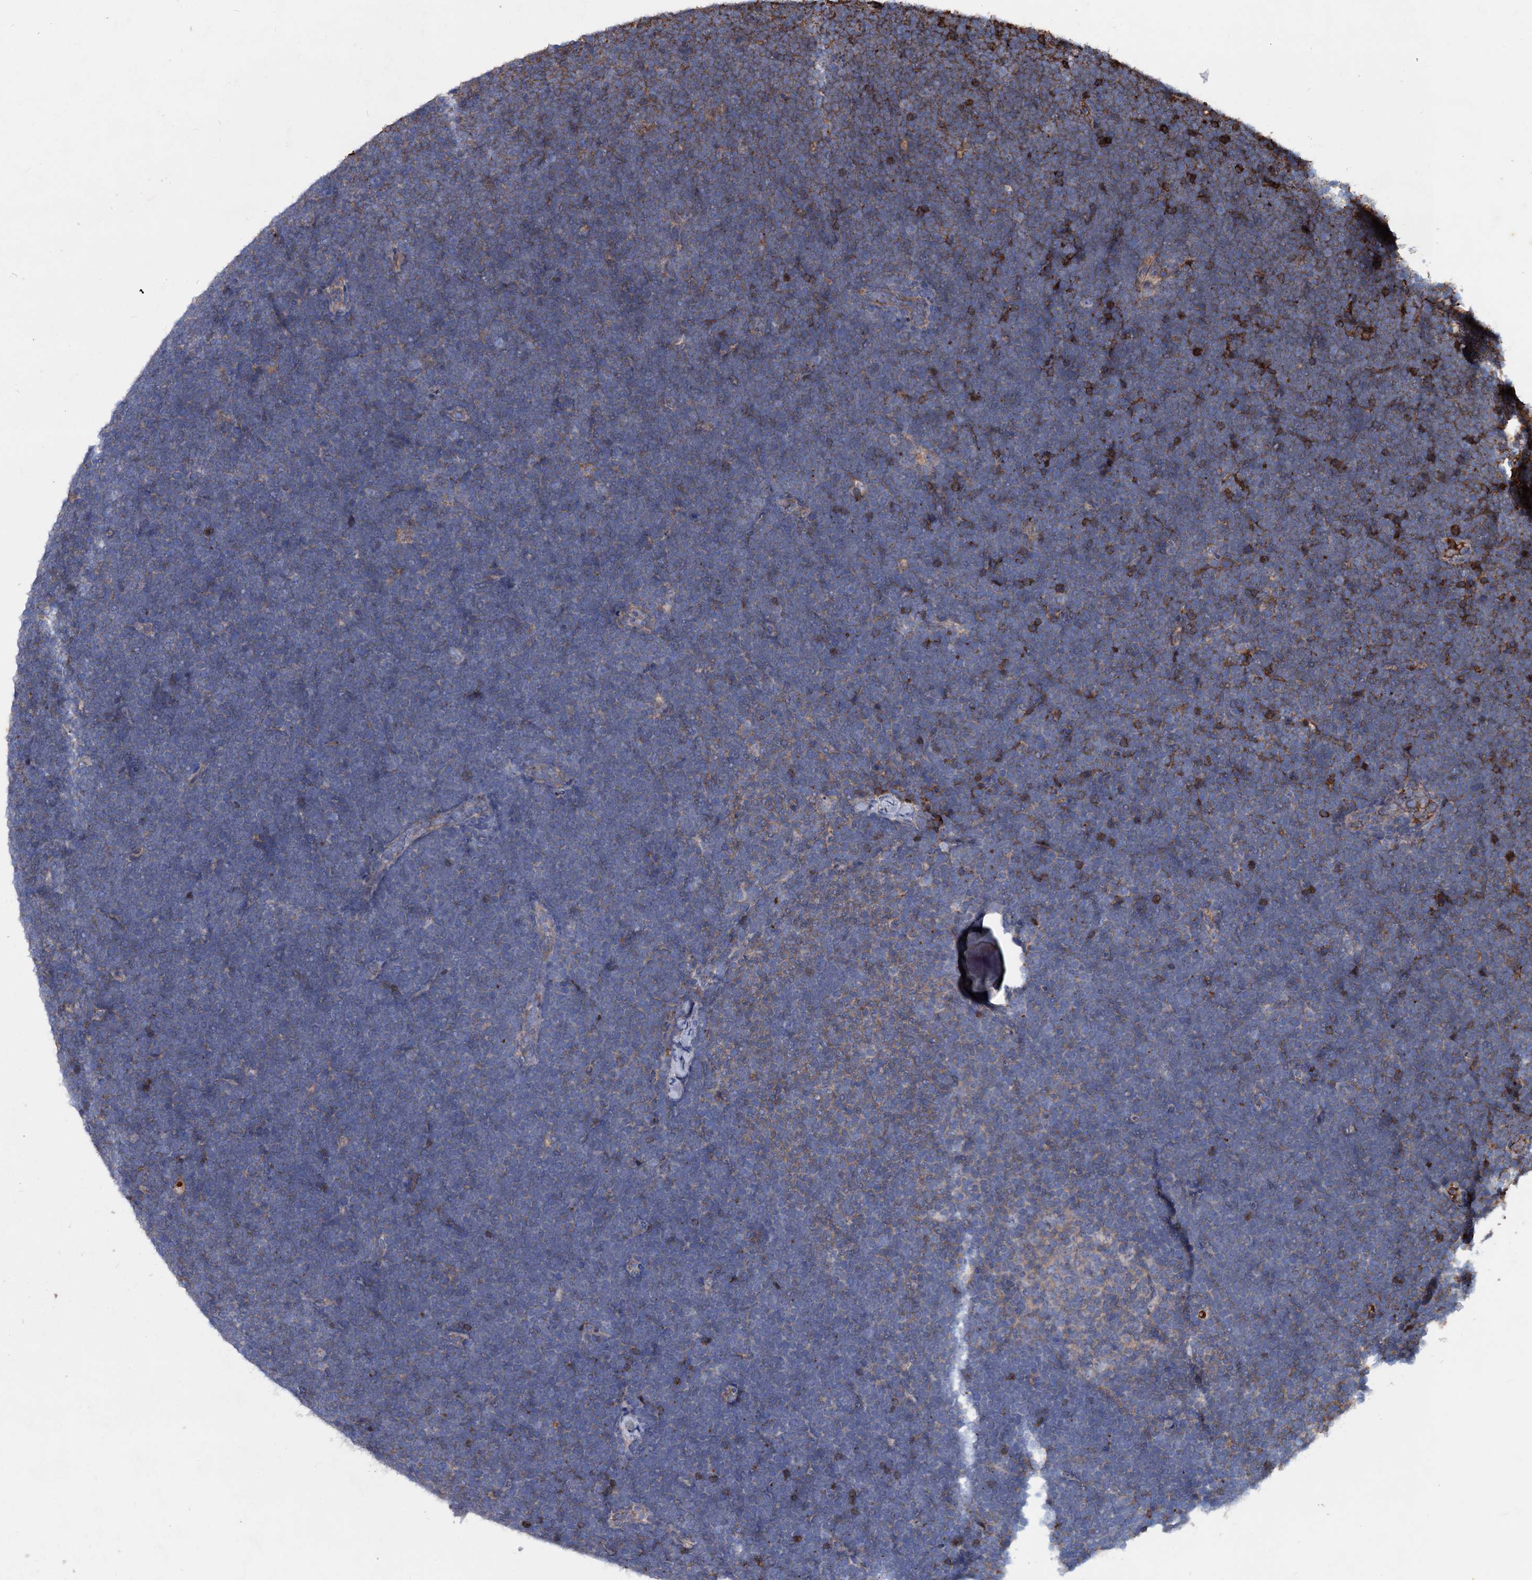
{"staining": {"intensity": "moderate", "quantity": "<25%", "location": "cytoplasmic/membranous"}, "tissue": "lymphoma", "cell_type": "Tumor cells", "image_type": "cancer", "snomed": [{"axis": "morphology", "description": "Malignant lymphoma, non-Hodgkin's type, High grade"}, {"axis": "topography", "description": "Lymph node"}], "caption": "IHC staining of malignant lymphoma, non-Hodgkin's type (high-grade), which demonstrates low levels of moderate cytoplasmic/membranous positivity in approximately <25% of tumor cells indicating moderate cytoplasmic/membranous protein staining. The staining was performed using DAB (brown) for protein detection and nuclei were counterstained in hematoxylin (blue).", "gene": "CHRD", "patient": {"sex": "male", "age": 13}}